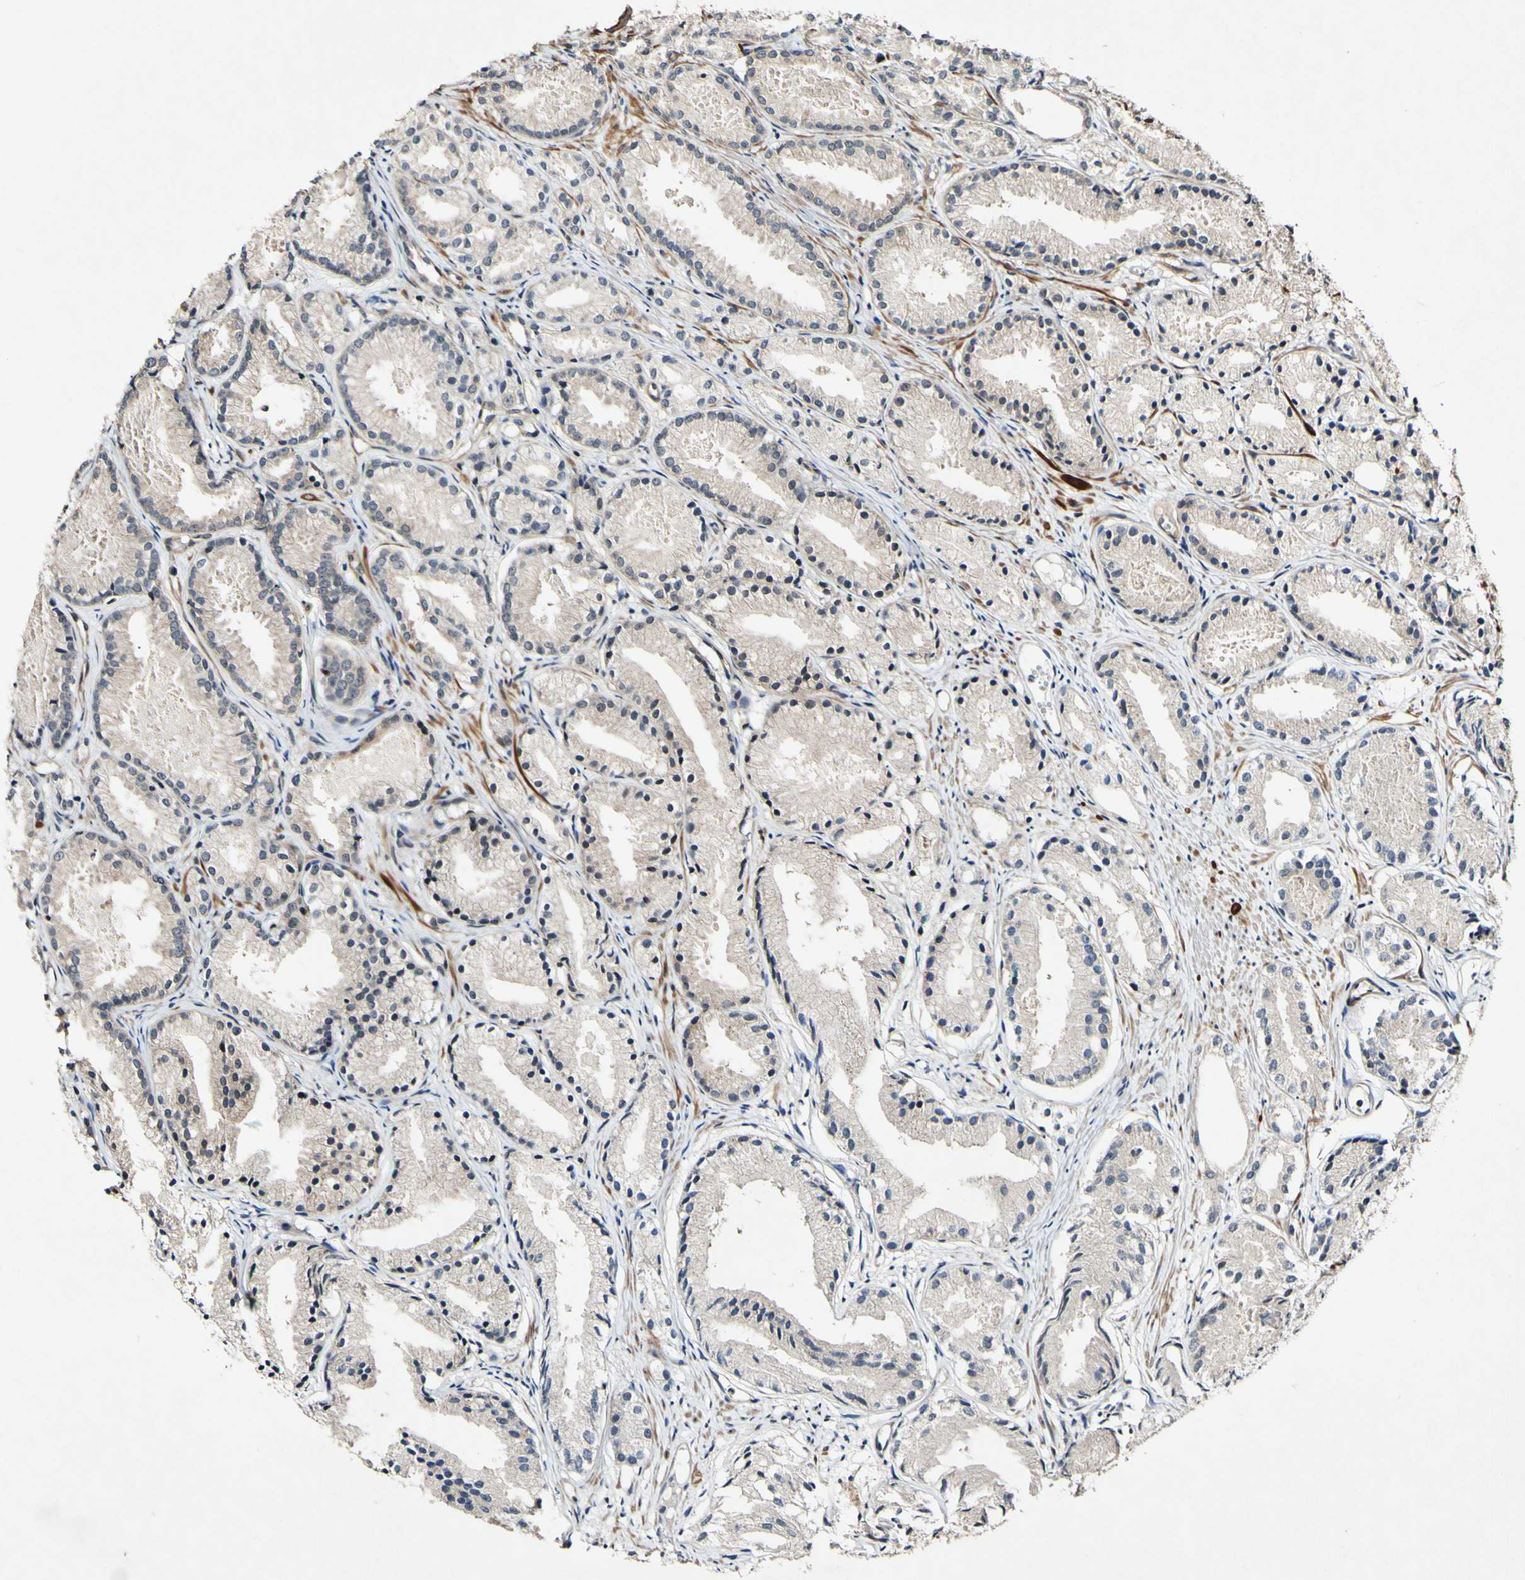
{"staining": {"intensity": "weak", "quantity": ">75%", "location": "cytoplasmic/membranous"}, "tissue": "prostate cancer", "cell_type": "Tumor cells", "image_type": "cancer", "snomed": [{"axis": "morphology", "description": "Adenocarcinoma, Low grade"}, {"axis": "topography", "description": "Prostate"}], "caption": "Weak cytoplasmic/membranous expression is seen in approximately >75% of tumor cells in prostate low-grade adenocarcinoma.", "gene": "CSNK1E", "patient": {"sex": "male", "age": 72}}